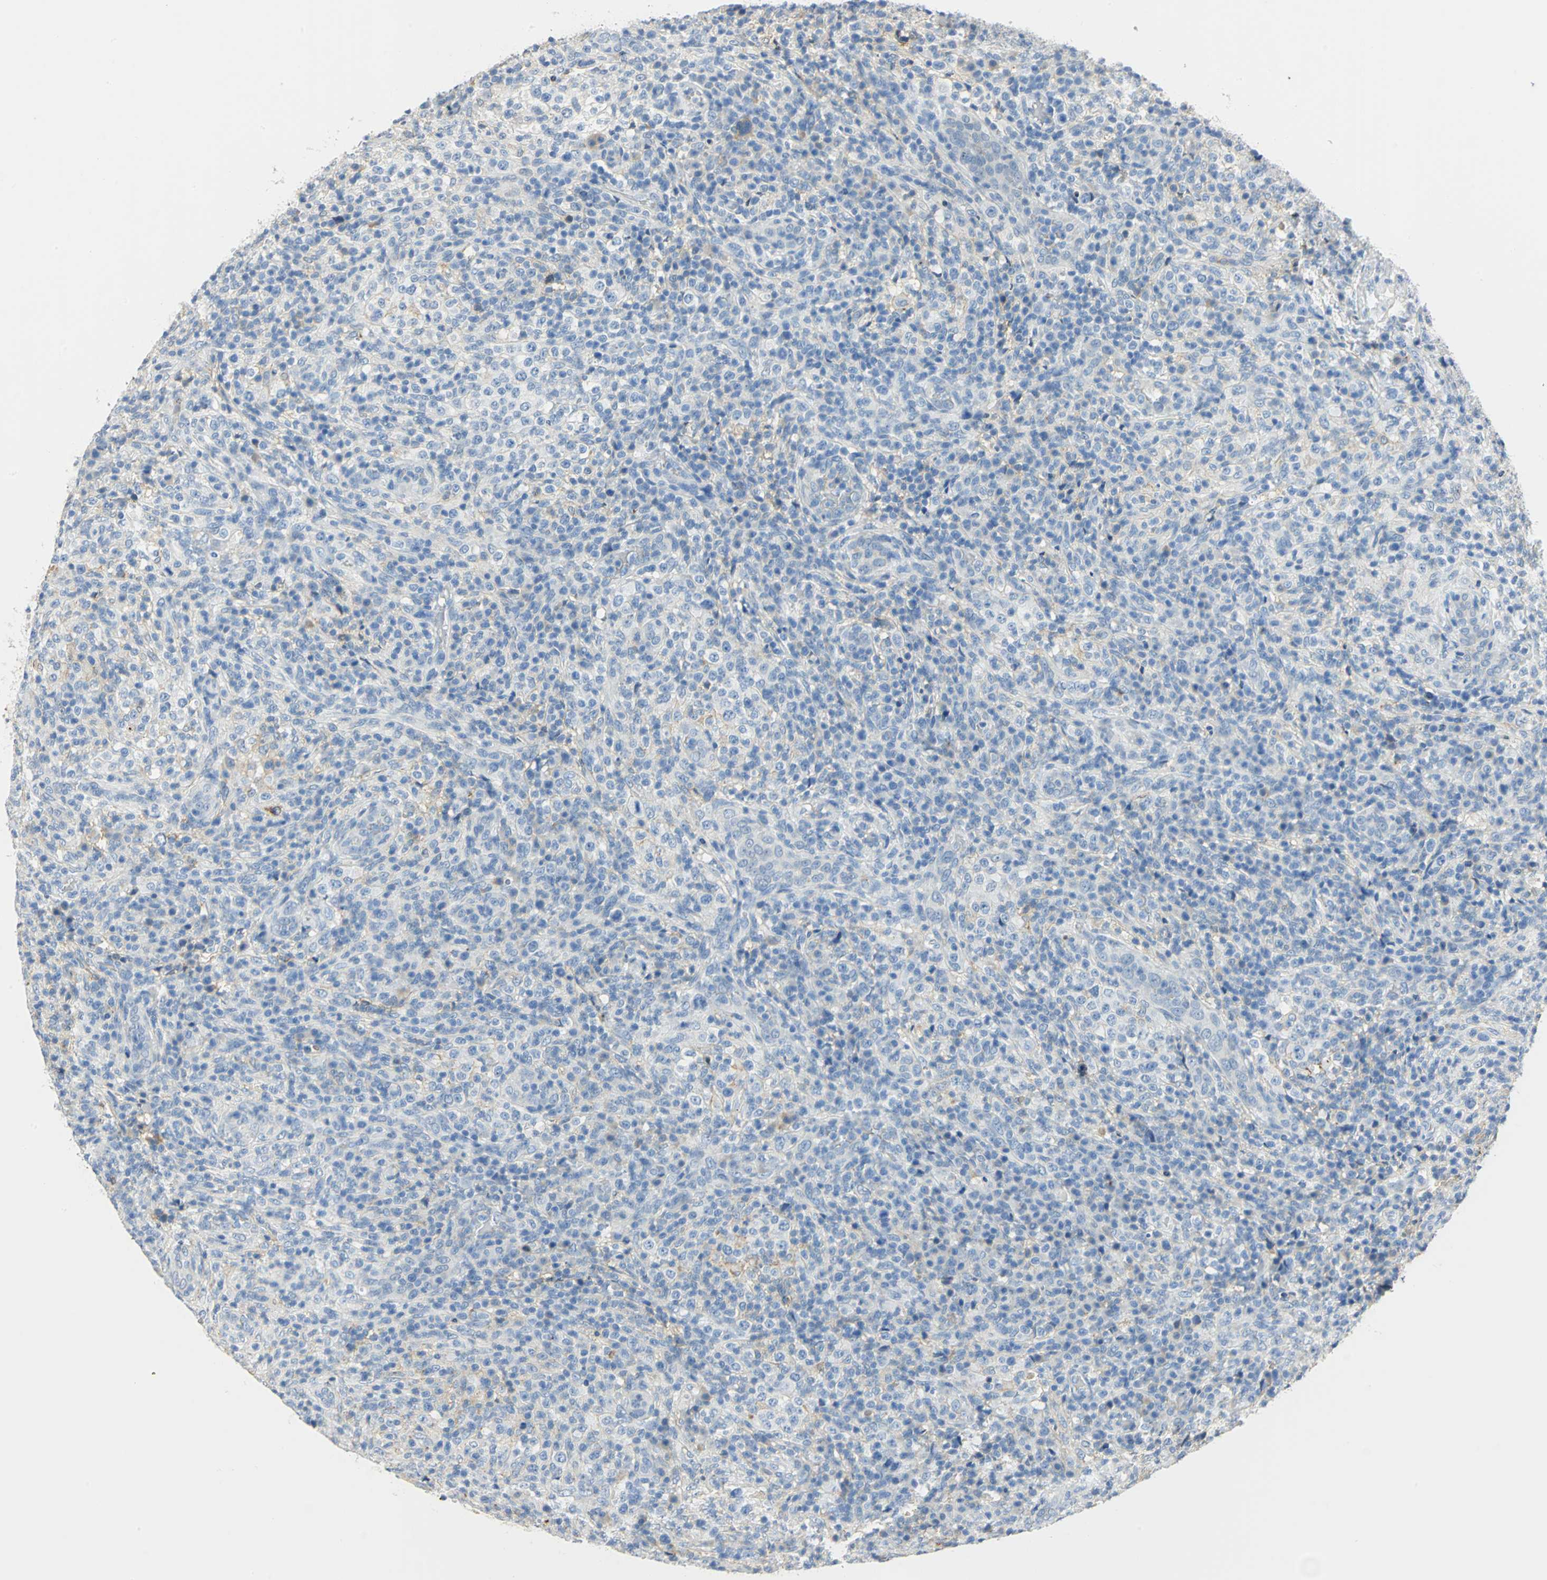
{"staining": {"intensity": "negative", "quantity": "none", "location": "none"}, "tissue": "lymphoma", "cell_type": "Tumor cells", "image_type": "cancer", "snomed": [{"axis": "morphology", "description": "Malignant lymphoma, non-Hodgkin's type, High grade"}, {"axis": "topography", "description": "Lymph node"}], "caption": "Tumor cells are negative for brown protein staining in malignant lymphoma, non-Hodgkin's type (high-grade).", "gene": "ANXA4", "patient": {"sex": "female", "age": 76}}